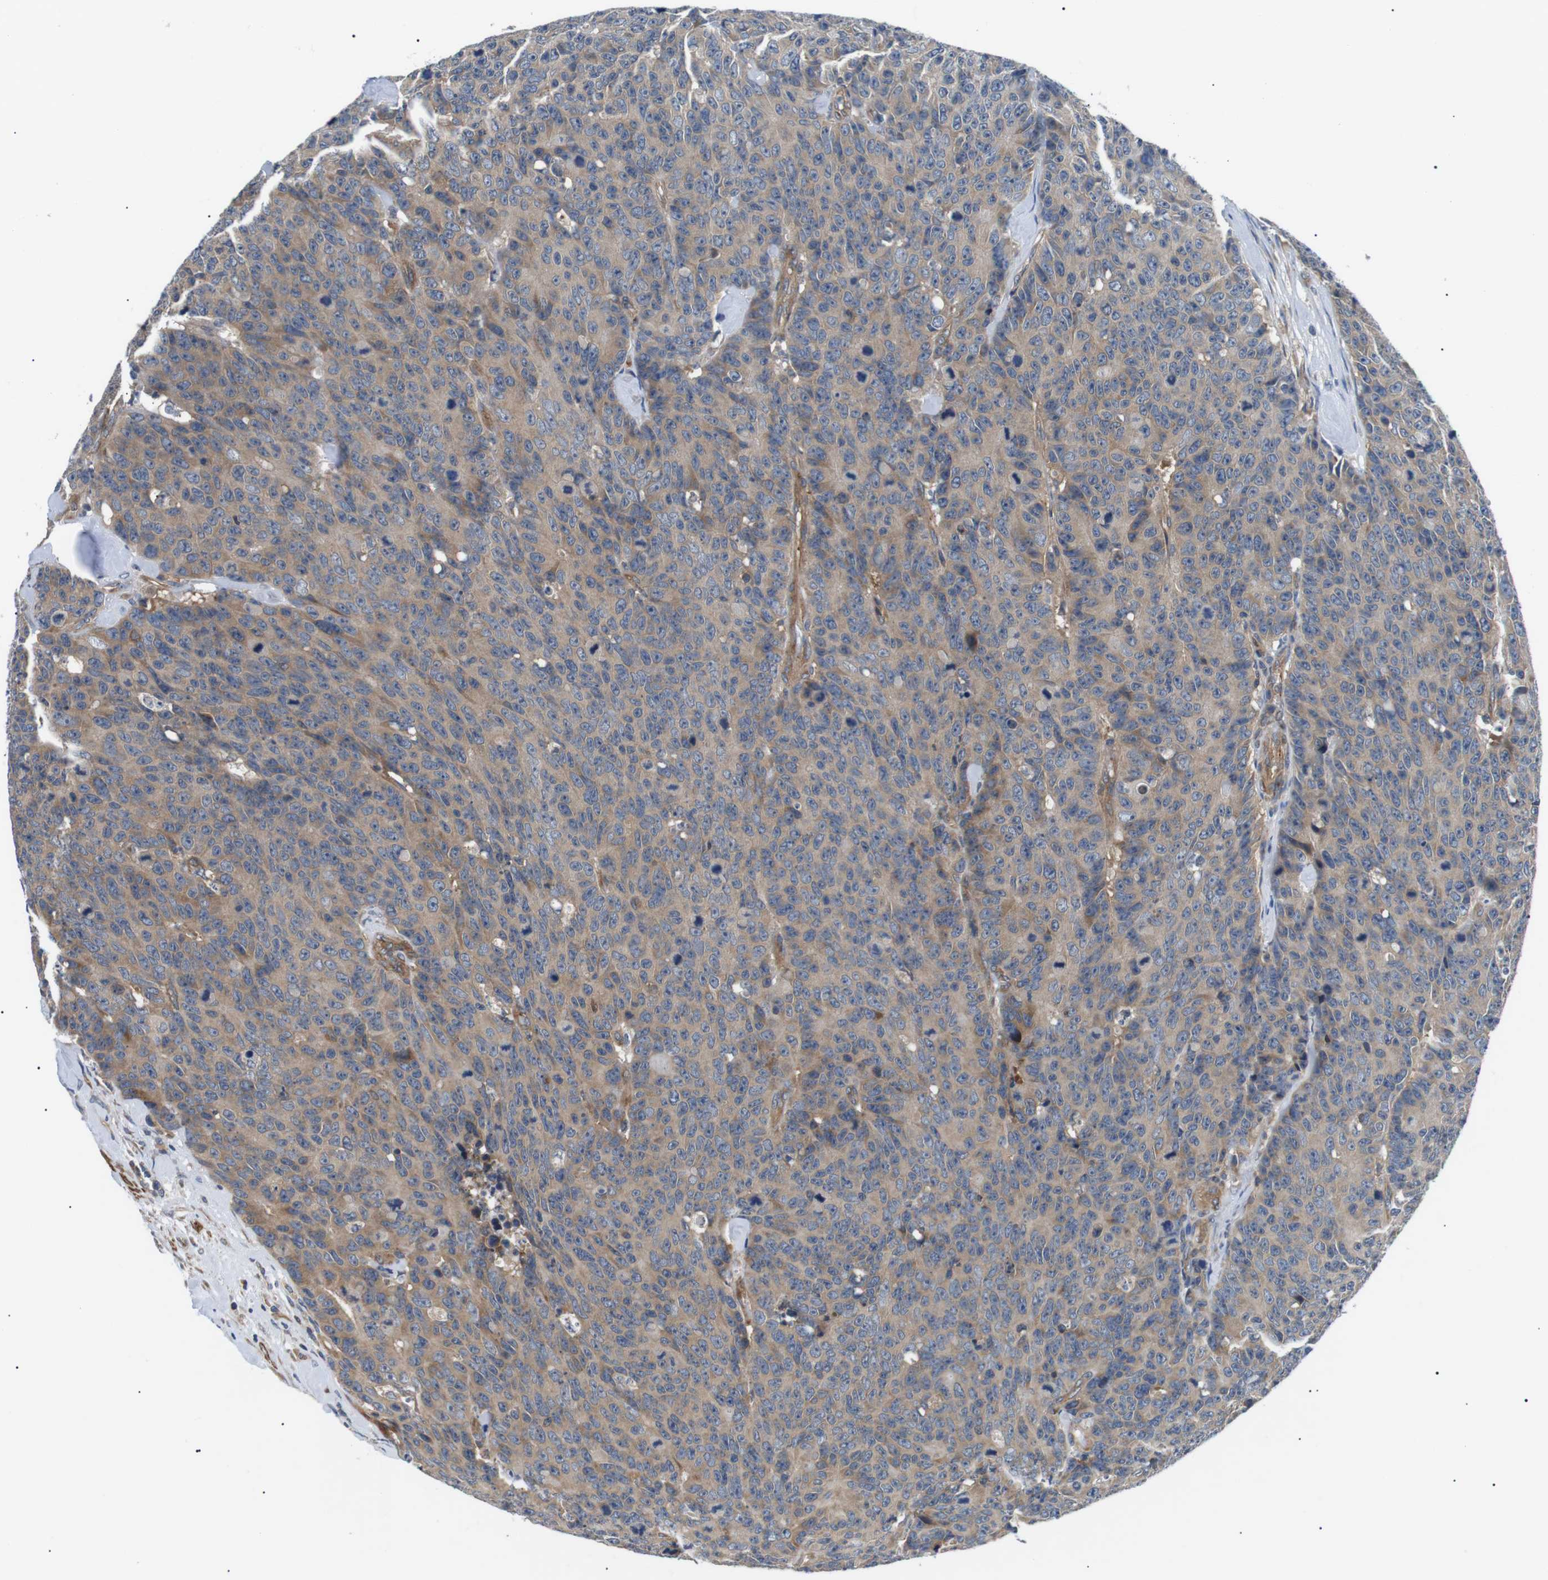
{"staining": {"intensity": "moderate", "quantity": "<25%", "location": "cytoplasmic/membranous"}, "tissue": "colorectal cancer", "cell_type": "Tumor cells", "image_type": "cancer", "snomed": [{"axis": "morphology", "description": "Adenocarcinoma, NOS"}, {"axis": "topography", "description": "Colon"}], "caption": "Immunohistochemistry (IHC) of human colorectal cancer demonstrates low levels of moderate cytoplasmic/membranous expression in approximately <25% of tumor cells.", "gene": "DIPK1A", "patient": {"sex": "female", "age": 86}}